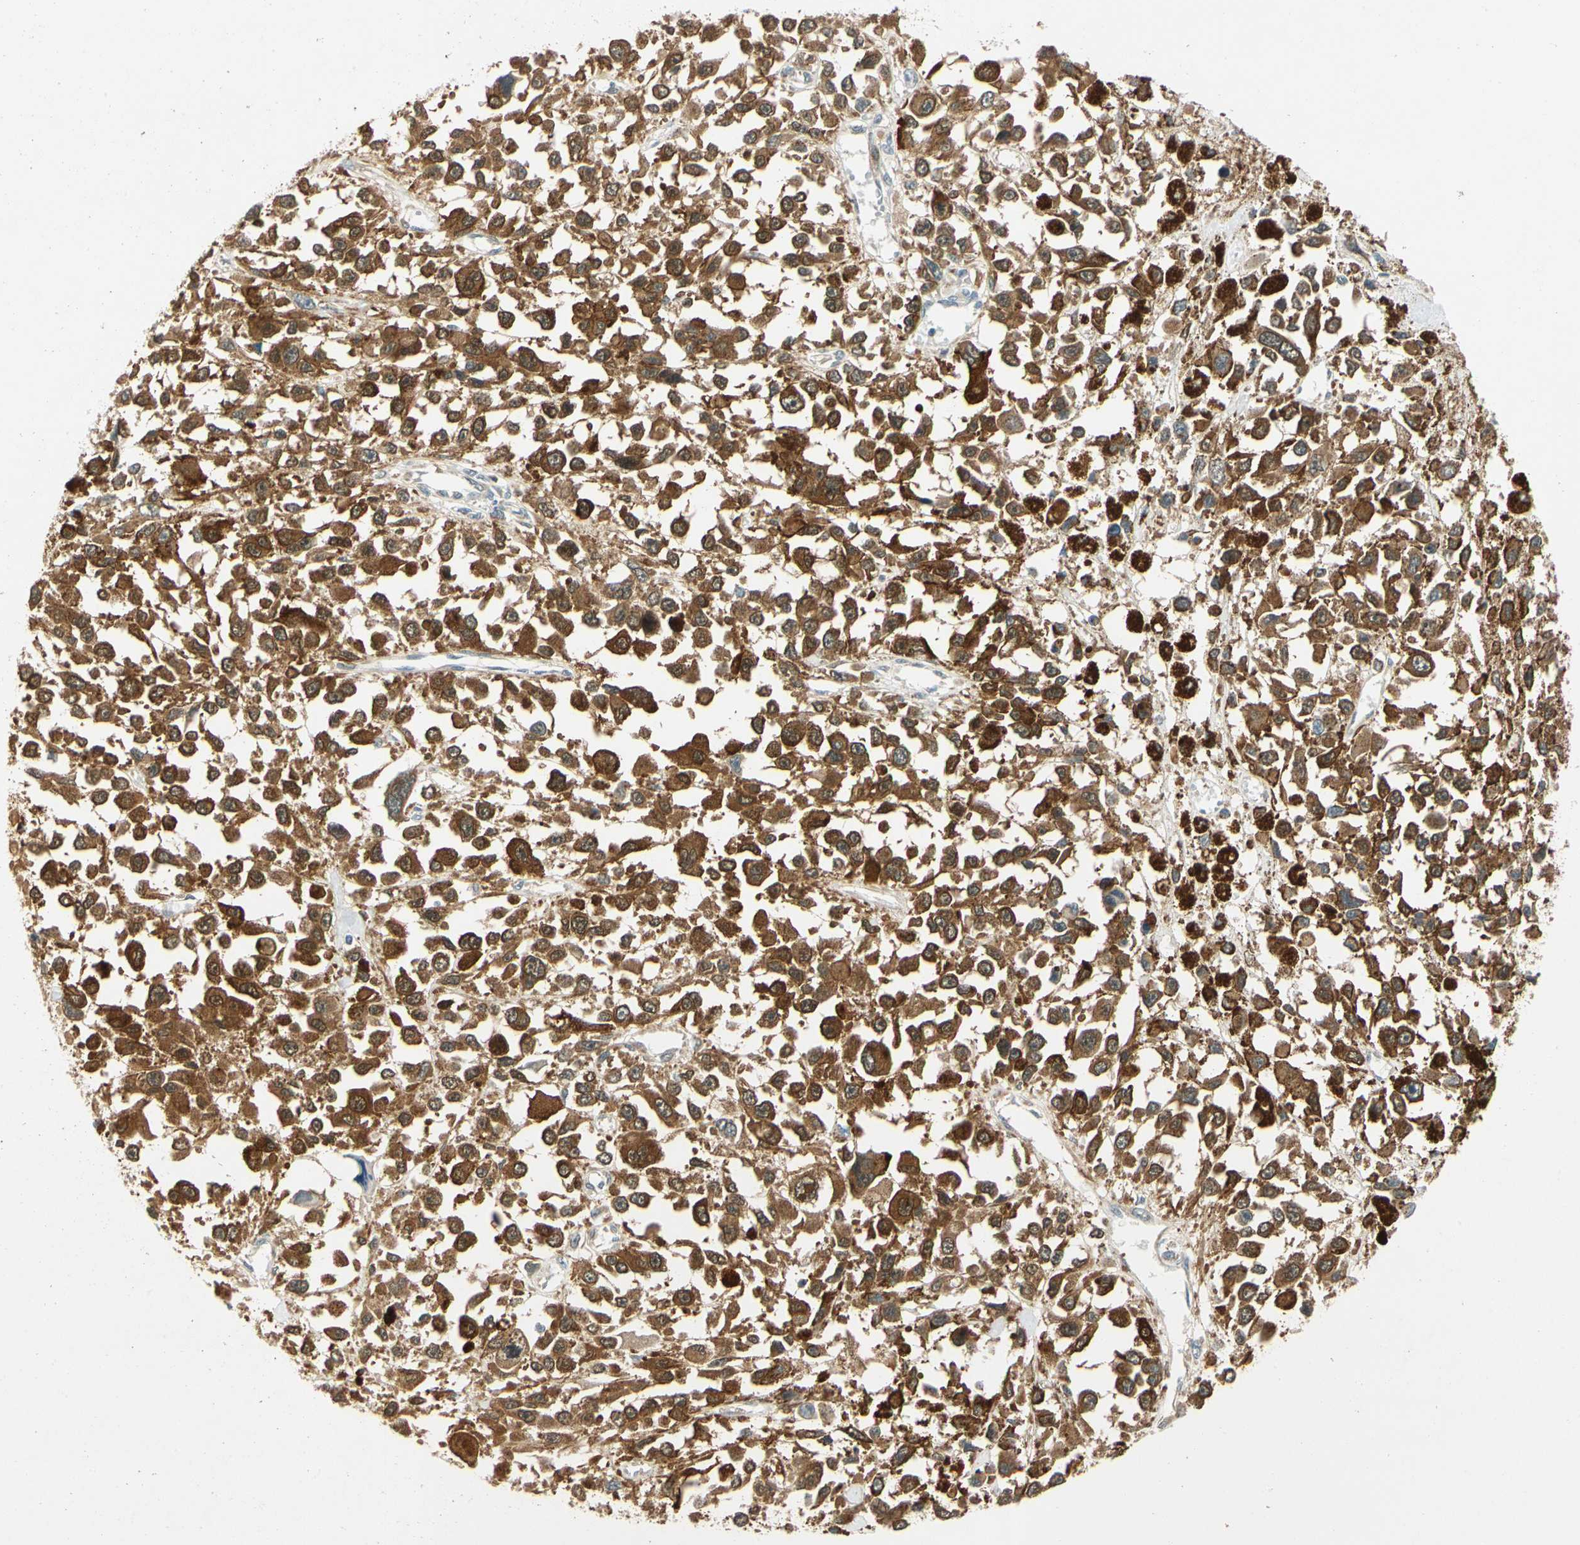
{"staining": {"intensity": "strong", "quantity": ">75%", "location": "cytoplasmic/membranous"}, "tissue": "melanoma", "cell_type": "Tumor cells", "image_type": "cancer", "snomed": [{"axis": "morphology", "description": "Malignant melanoma, Metastatic site"}, {"axis": "topography", "description": "Lymph node"}], "caption": "Human malignant melanoma (metastatic site) stained with a brown dye demonstrates strong cytoplasmic/membranous positive expression in approximately >75% of tumor cells.", "gene": "WIPI1", "patient": {"sex": "male", "age": 59}}